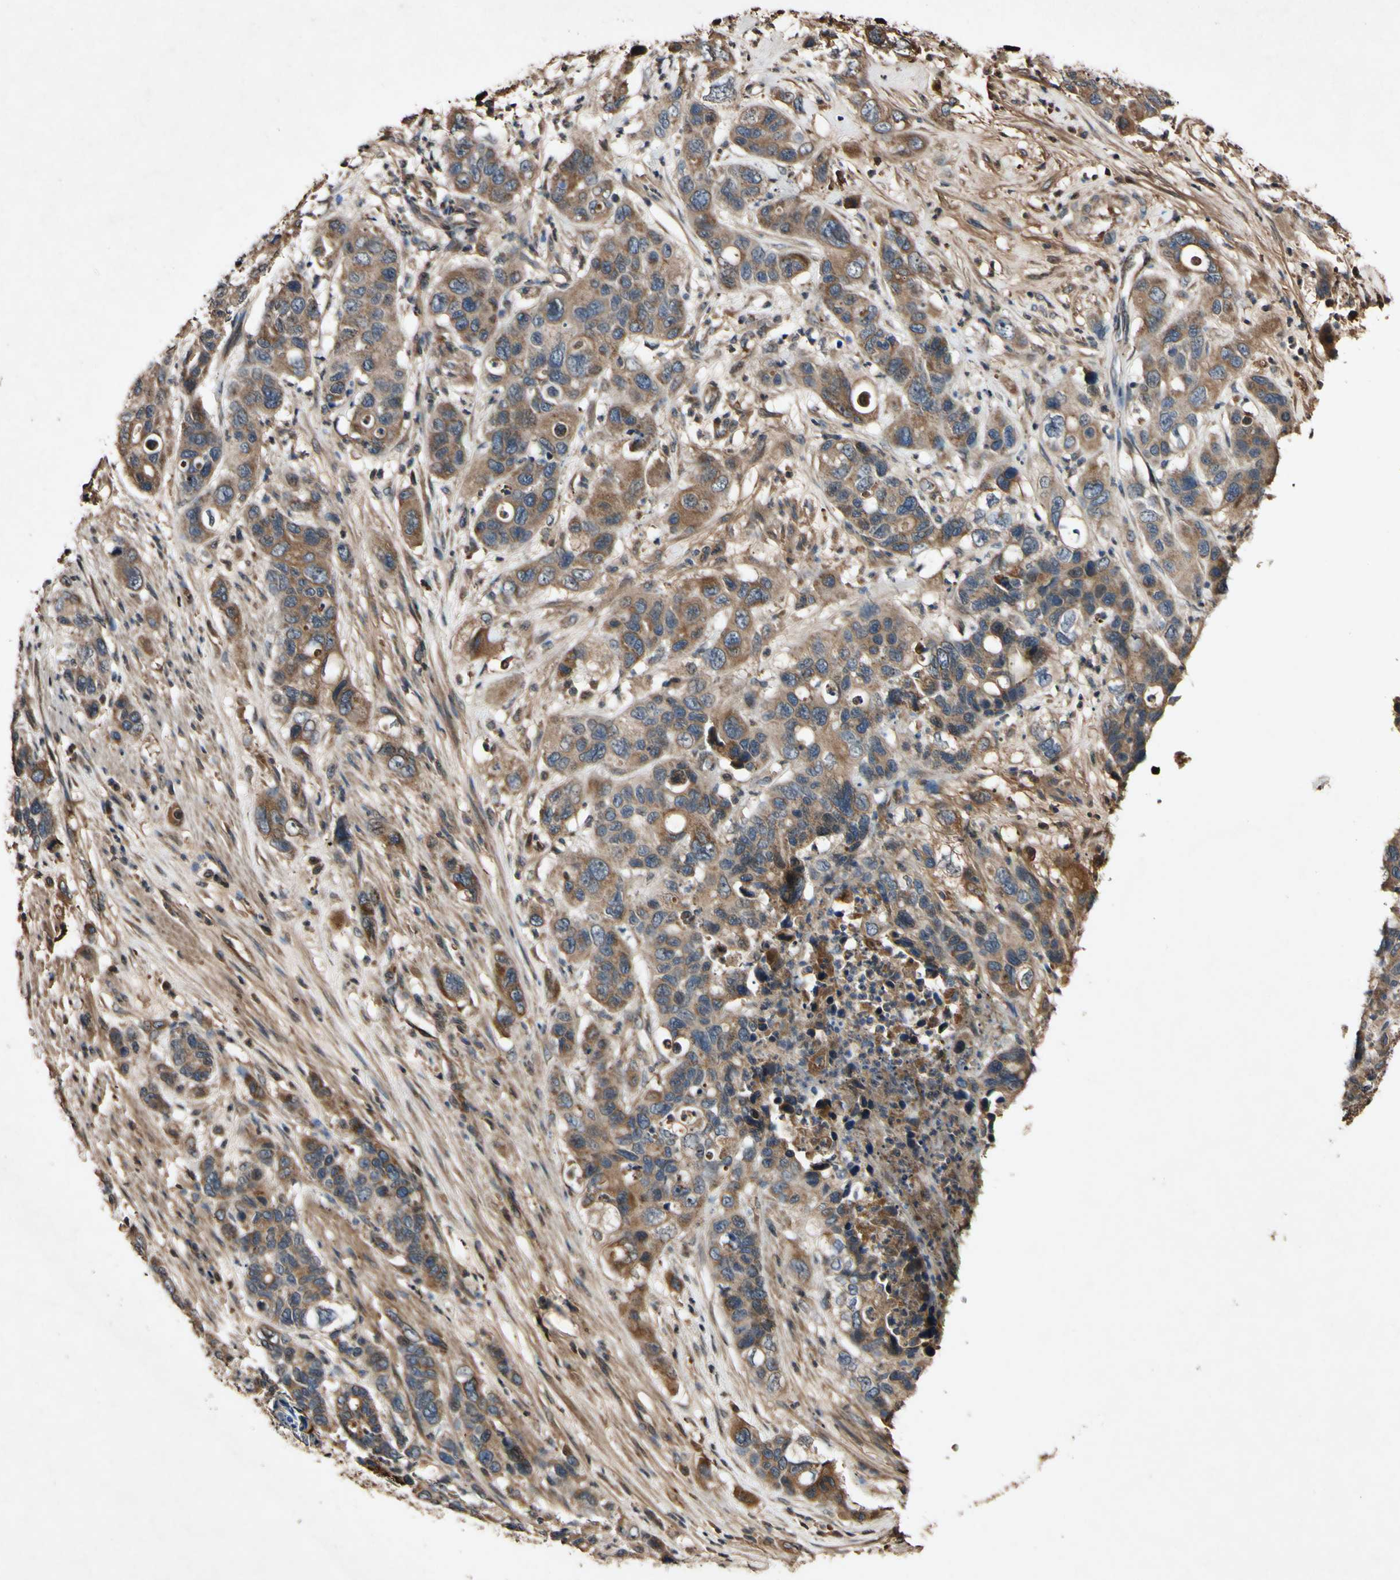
{"staining": {"intensity": "moderate", "quantity": ">75%", "location": "cytoplasmic/membranous"}, "tissue": "pancreatic cancer", "cell_type": "Tumor cells", "image_type": "cancer", "snomed": [{"axis": "morphology", "description": "Adenocarcinoma, NOS"}, {"axis": "topography", "description": "Pancreas"}], "caption": "High-power microscopy captured an immunohistochemistry photomicrograph of pancreatic adenocarcinoma, revealing moderate cytoplasmic/membranous positivity in approximately >75% of tumor cells.", "gene": "PLAT", "patient": {"sex": "female", "age": 71}}